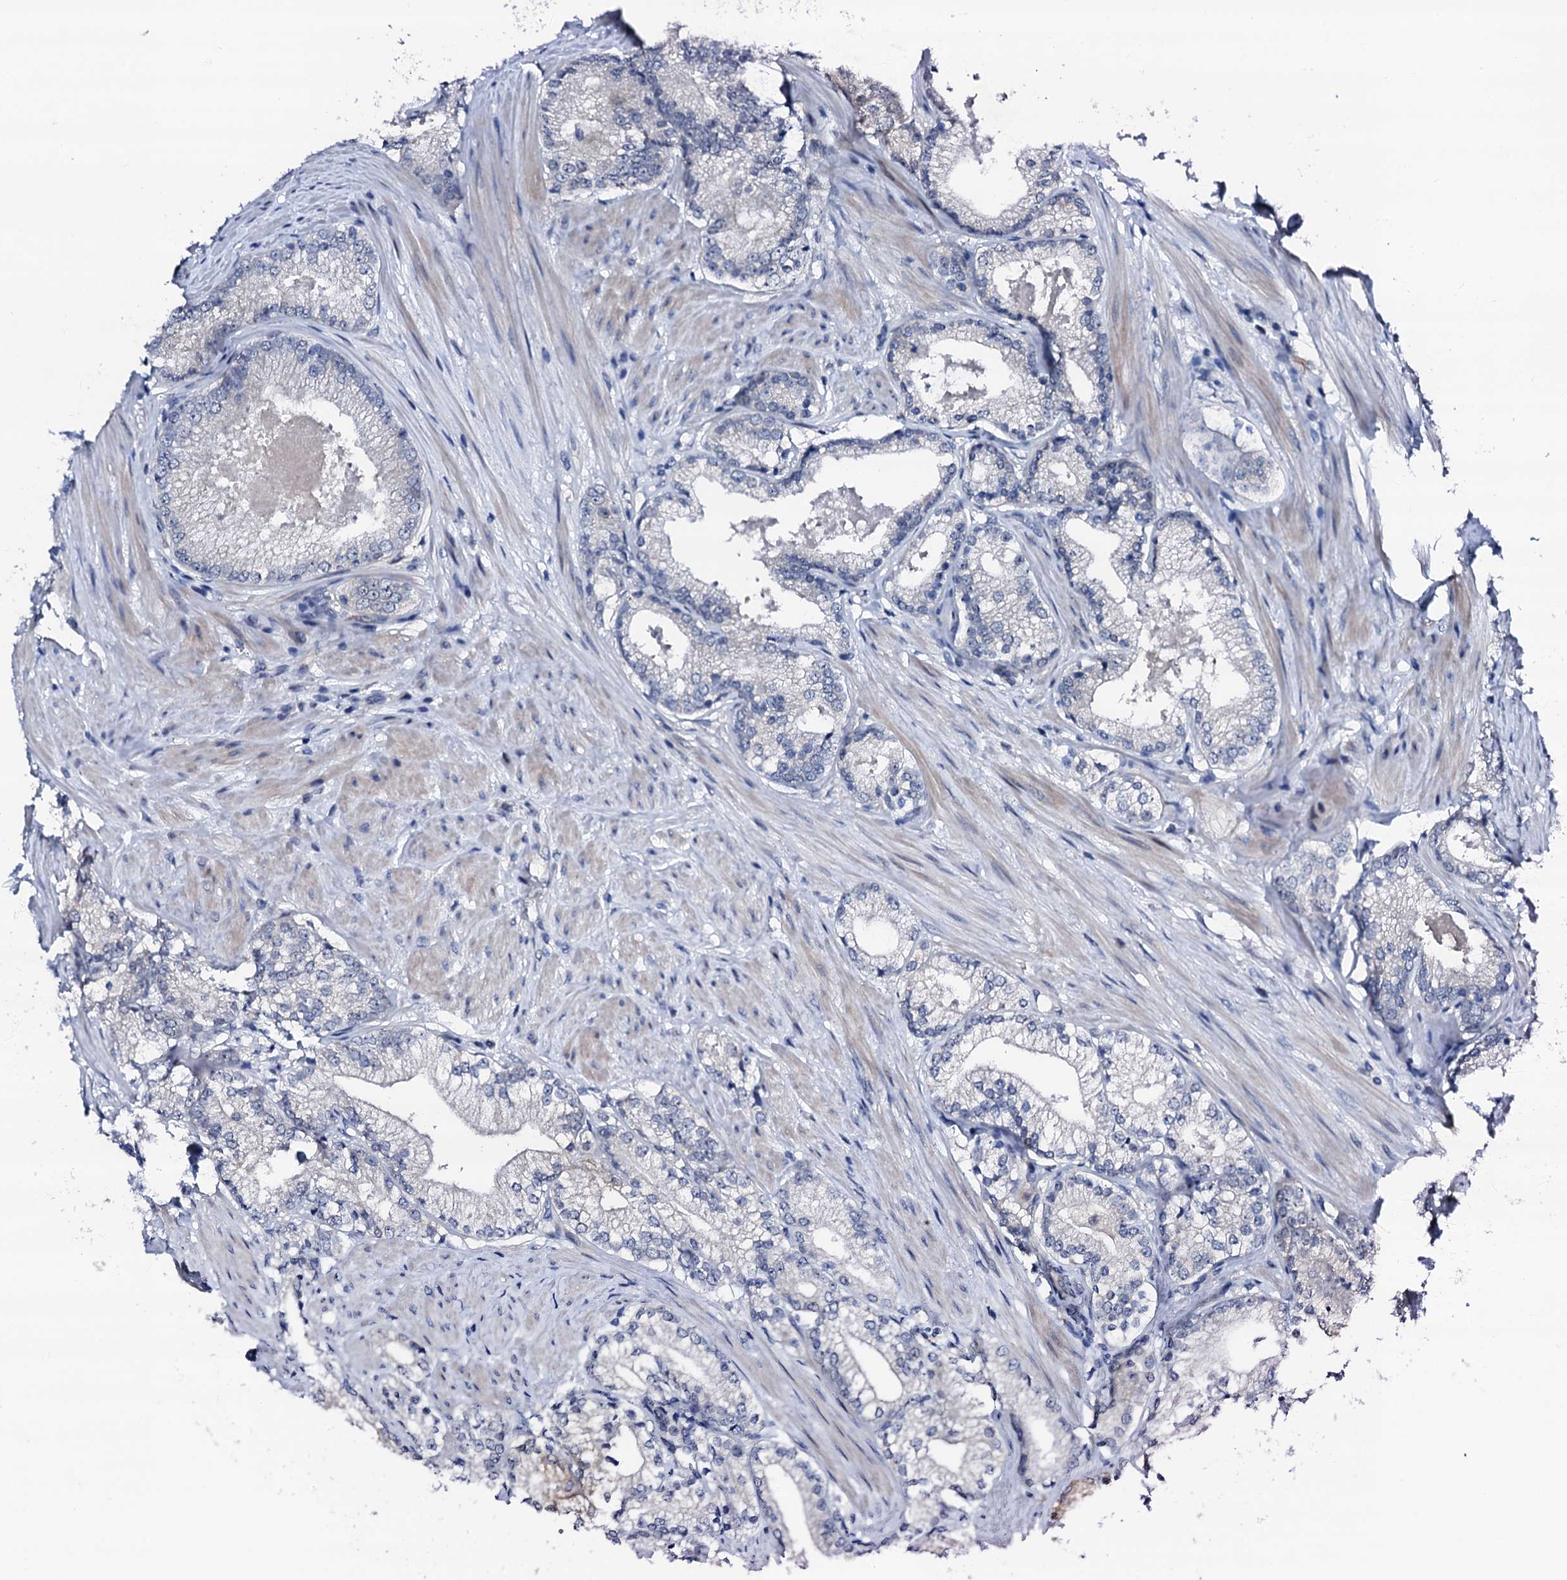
{"staining": {"intensity": "negative", "quantity": "none", "location": "none"}, "tissue": "prostate cancer", "cell_type": "Tumor cells", "image_type": "cancer", "snomed": [{"axis": "morphology", "description": "Adenocarcinoma, High grade"}, {"axis": "topography", "description": "Prostate"}], "caption": "IHC image of neoplastic tissue: human prostate cancer stained with DAB shows no significant protein staining in tumor cells. The staining is performed using DAB brown chromogen with nuclei counter-stained in using hematoxylin.", "gene": "TRAFD1", "patient": {"sex": "male", "age": 66}}